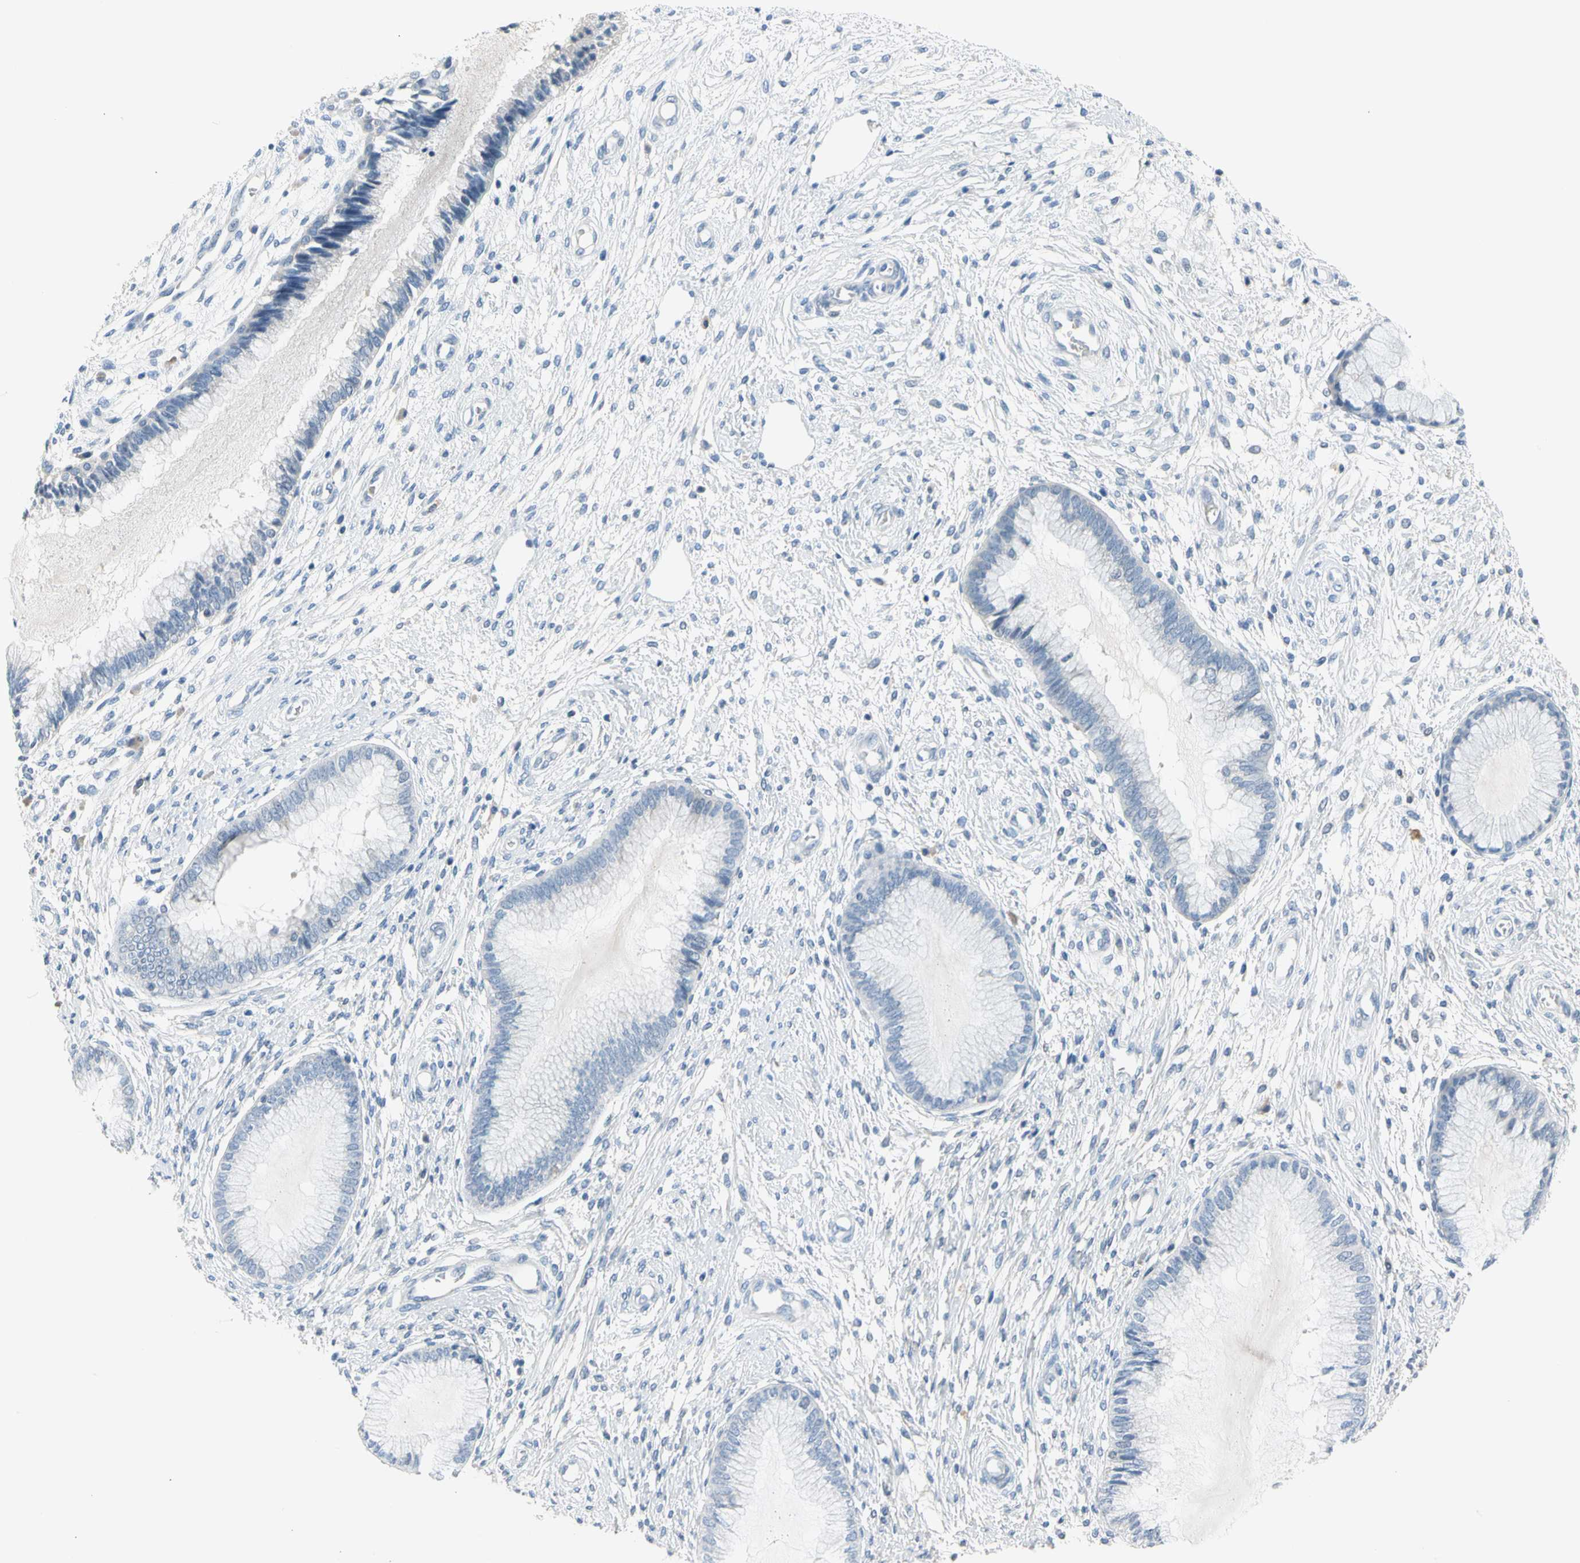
{"staining": {"intensity": "negative", "quantity": "none", "location": "none"}, "tissue": "cervix", "cell_type": "Glandular cells", "image_type": "normal", "snomed": [{"axis": "morphology", "description": "Normal tissue, NOS"}, {"axis": "topography", "description": "Cervix"}], "caption": "Photomicrograph shows no significant protein expression in glandular cells of normal cervix.", "gene": "MARK1", "patient": {"sex": "female", "age": 27}}